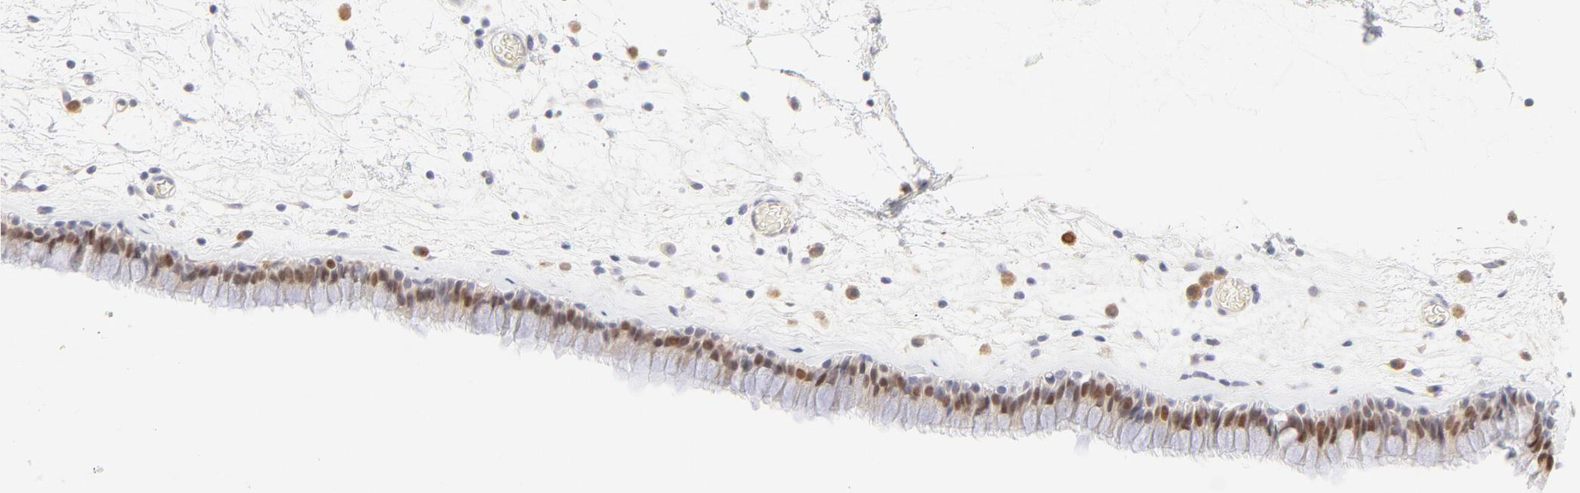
{"staining": {"intensity": "moderate", "quantity": ">75%", "location": "nuclear"}, "tissue": "nasopharynx", "cell_type": "Respiratory epithelial cells", "image_type": "normal", "snomed": [{"axis": "morphology", "description": "Normal tissue, NOS"}, {"axis": "morphology", "description": "Inflammation, NOS"}, {"axis": "topography", "description": "Nasopharynx"}], "caption": "Protein staining of benign nasopharynx reveals moderate nuclear staining in approximately >75% of respiratory epithelial cells. (Brightfield microscopy of DAB IHC at high magnification).", "gene": "ELF3", "patient": {"sex": "male", "age": 48}}